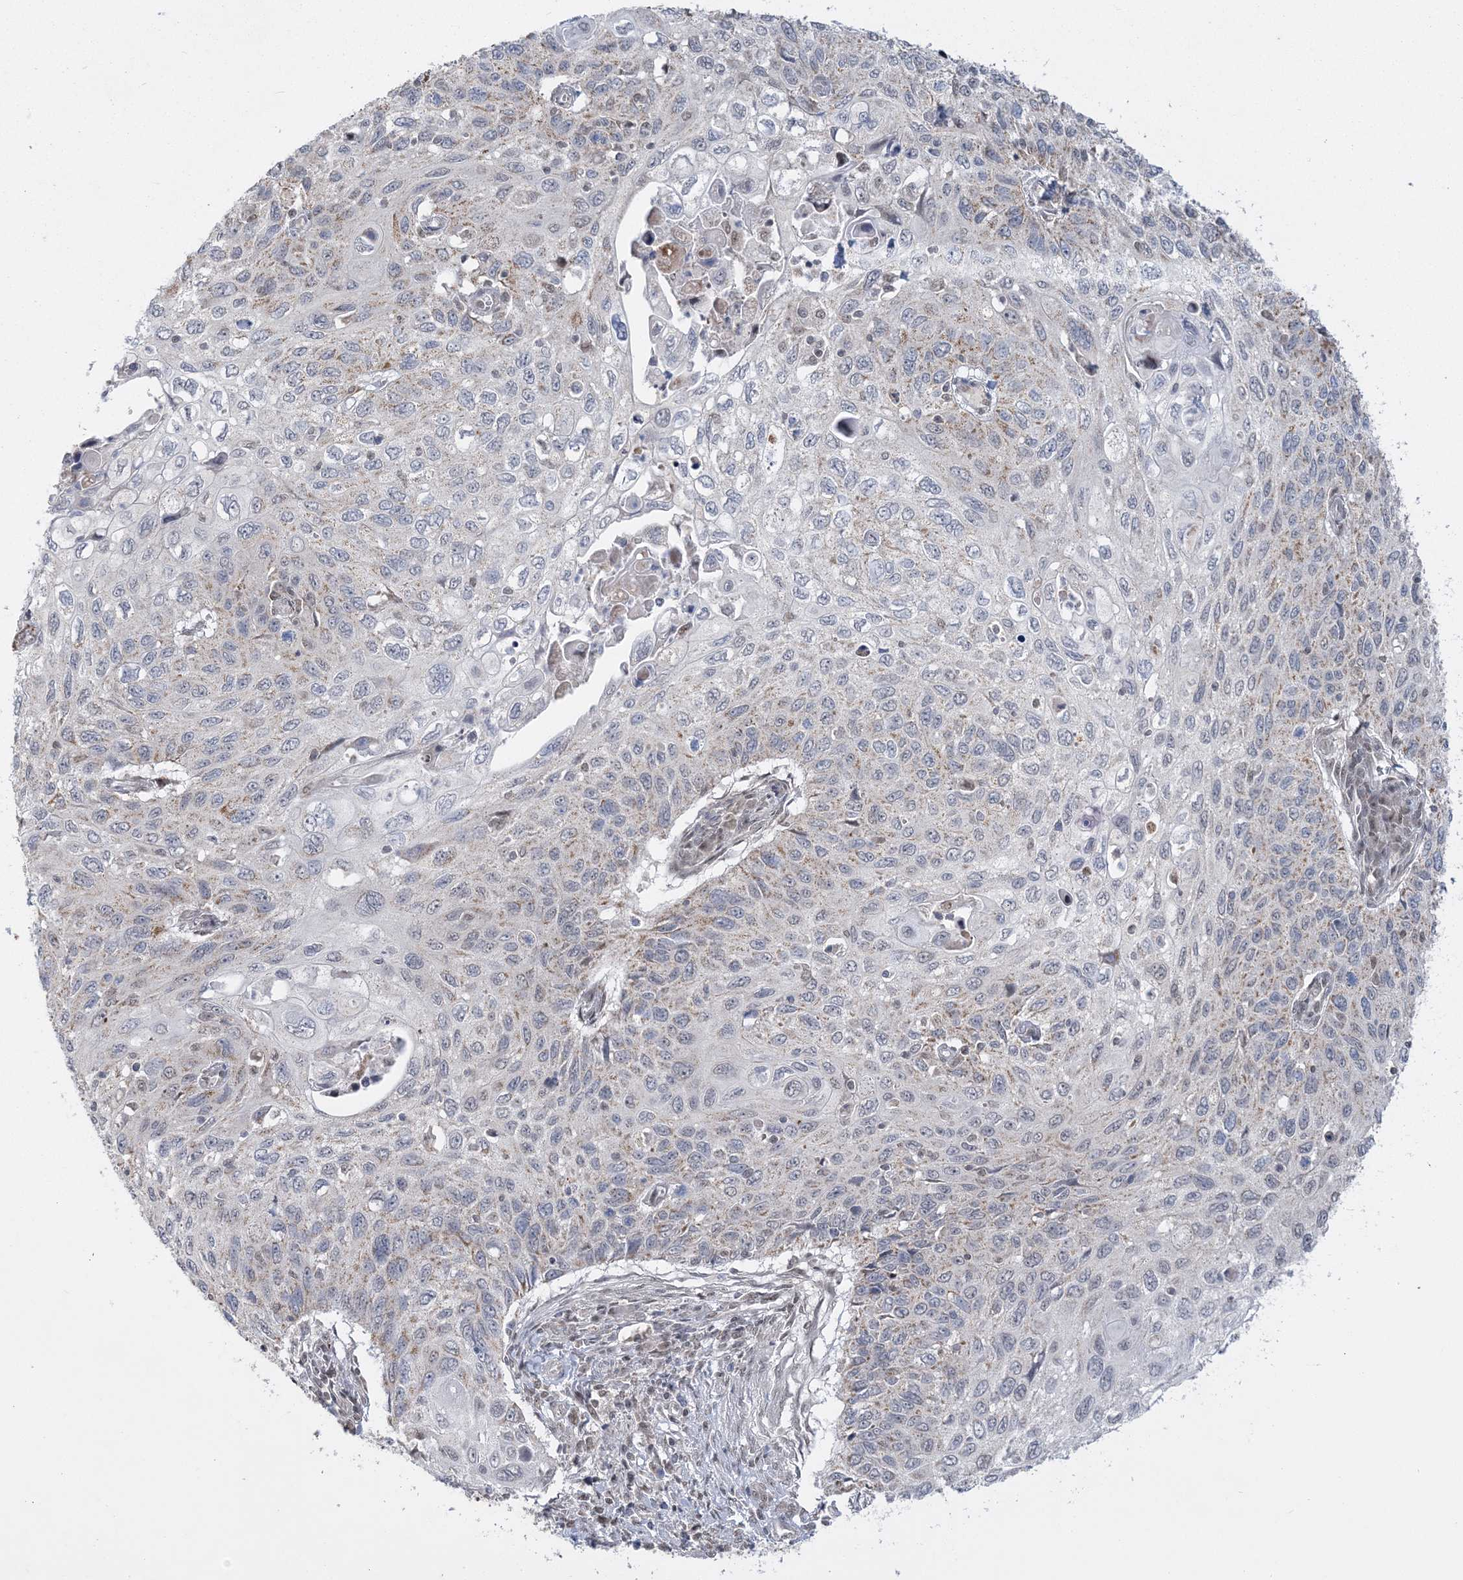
{"staining": {"intensity": "moderate", "quantity": "<25%", "location": "cytoplasmic/membranous"}, "tissue": "cervical cancer", "cell_type": "Tumor cells", "image_type": "cancer", "snomed": [{"axis": "morphology", "description": "Squamous cell carcinoma, NOS"}, {"axis": "topography", "description": "Cervix"}], "caption": "Protein staining of cervical cancer tissue demonstrates moderate cytoplasmic/membranous staining in approximately <25% of tumor cells.", "gene": "GRSF1", "patient": {"sex": "female", "age": 70}}